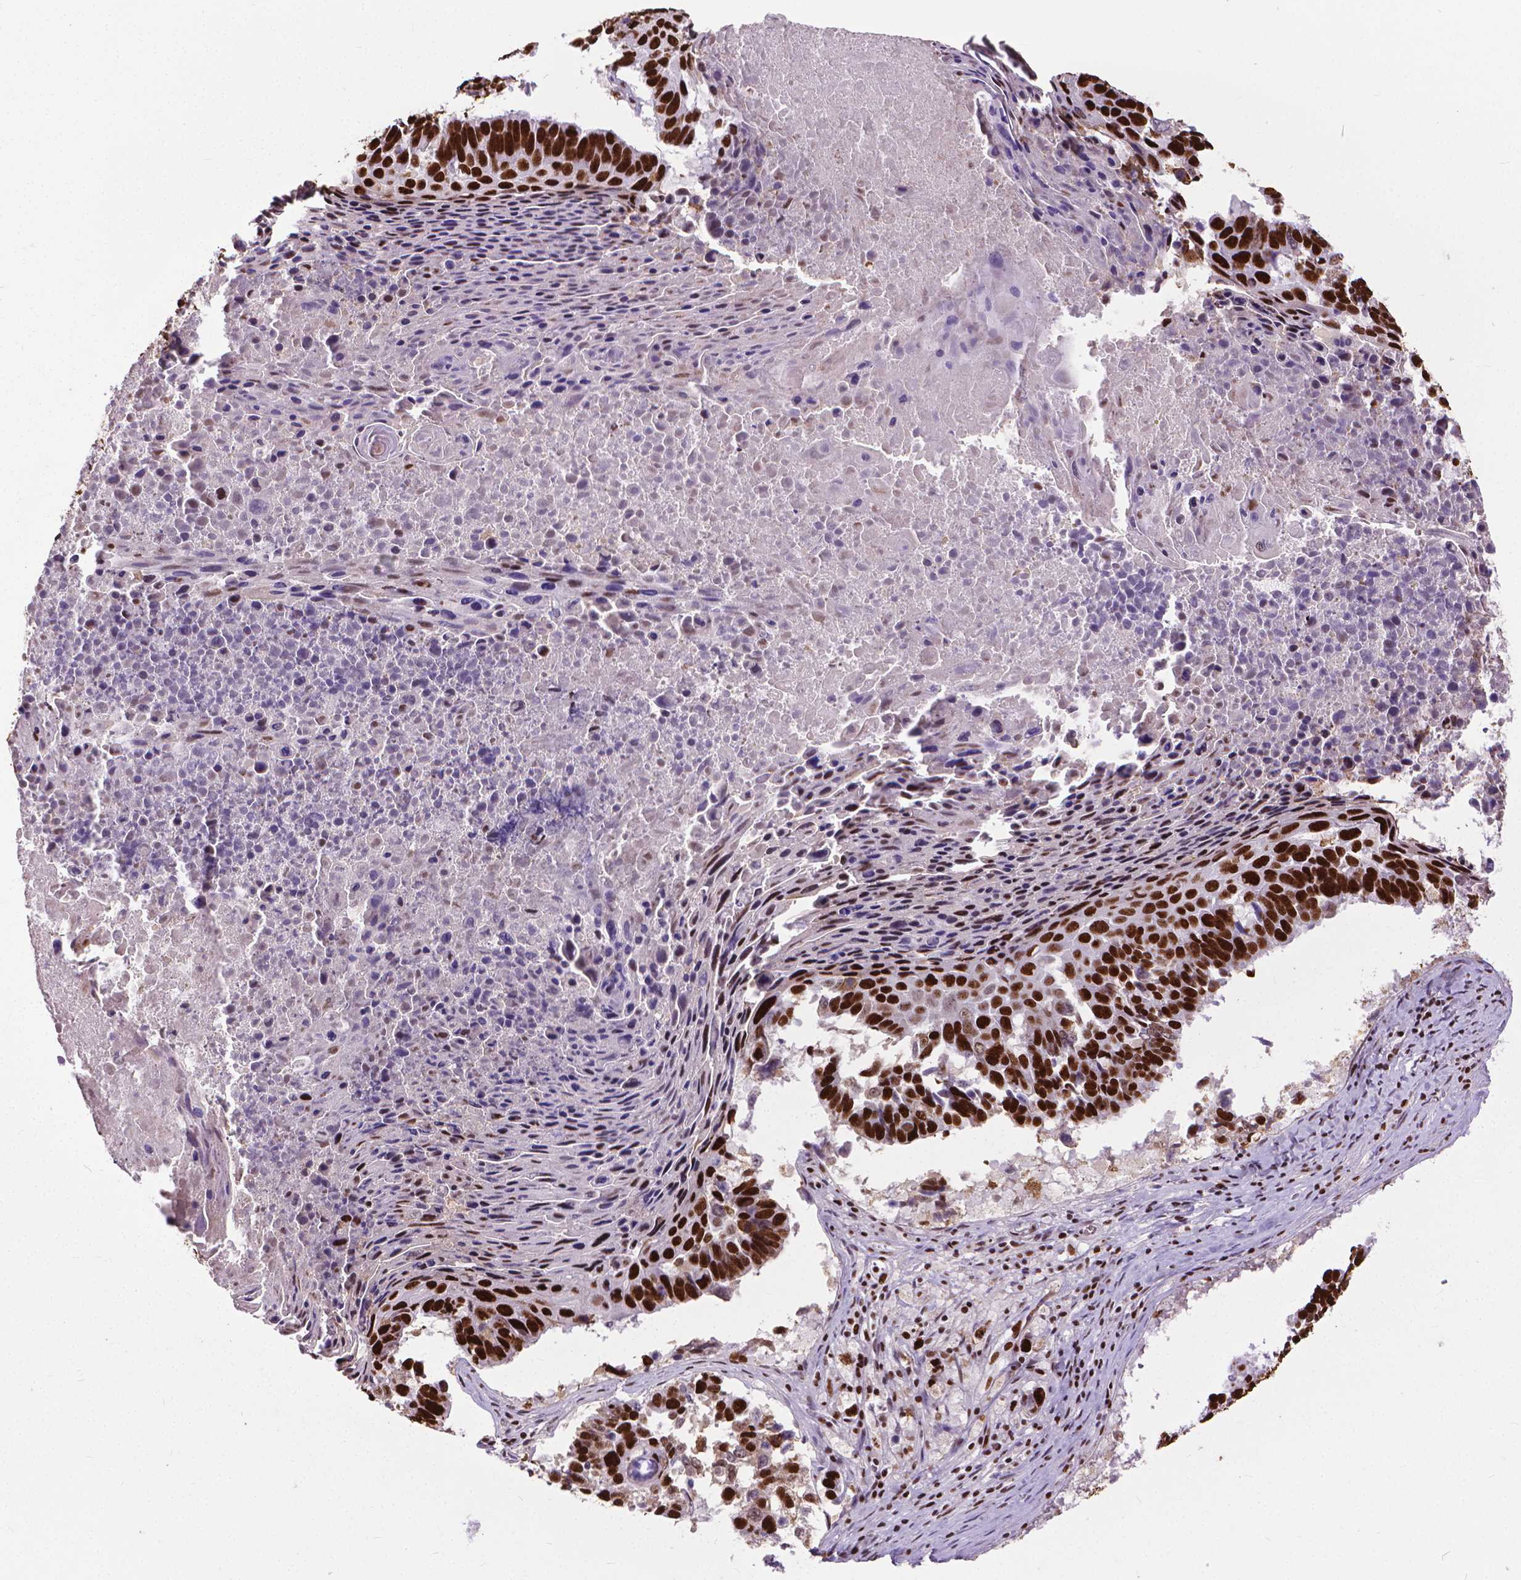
{"staining": {"intensity": "strong", "quantity": ">75%", "location": "nuclear"}, "tissue": "lung cancer", "cell_type": "Tumor cells", "image_type": "cancer", "snomed": [{"axis": "morphology", "description": "Squamous cell carcinoma, NOS"}, {"axis": "topography", "description": "Lung"}], "caption": "Protein expression analysis of human lung cancer (squamous cell carcinoma) reveals strong nuclear positivity in about >75% of tumor cells. (DAB = brown stain, brightfield microscopy at high magnification).", "gene": "AKAP8", "patient": {"sex": "male", "age": 73}}